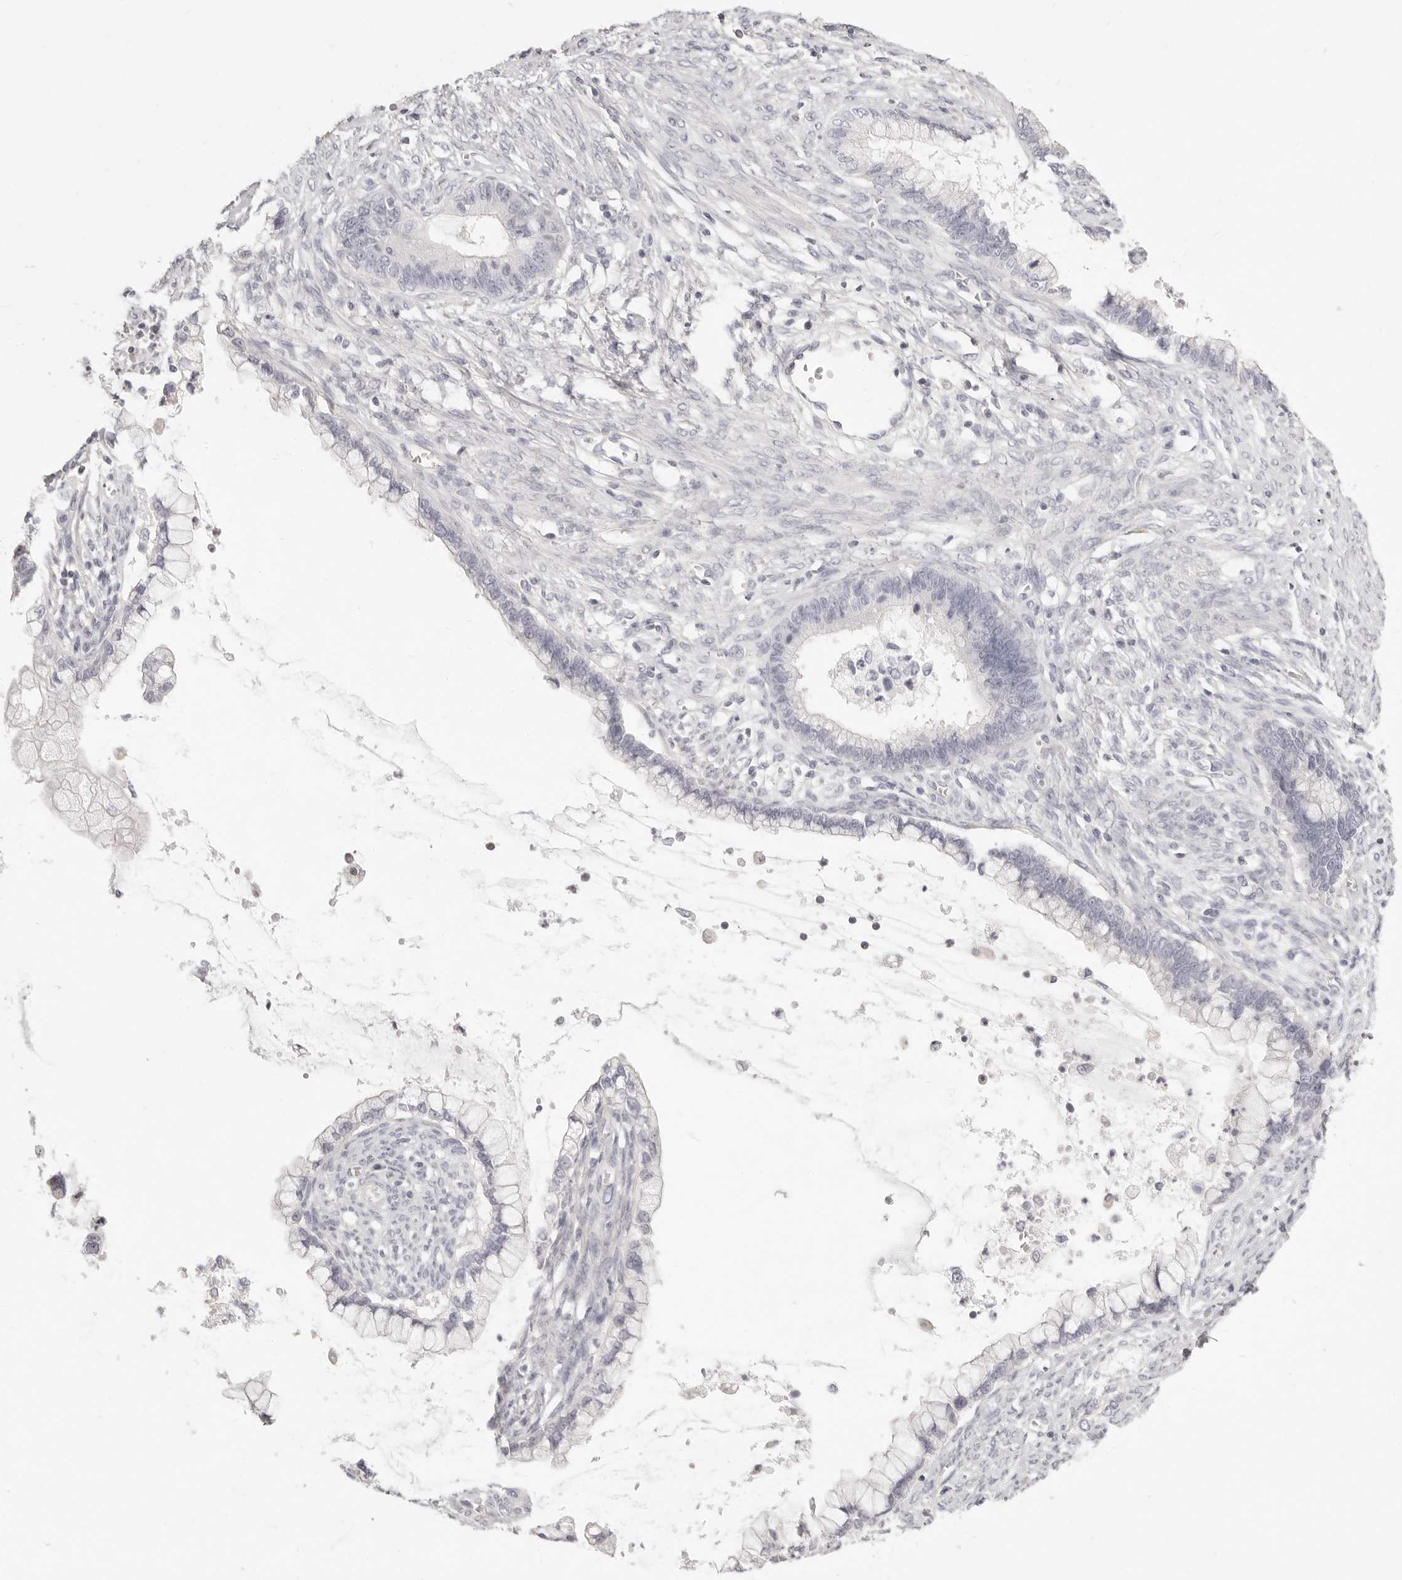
{"staining": {"intensity": "negative", "quantity": "none", "location": "none"}, "tissue": "cervical cancer", "cell_type": "Tumor cells", "image_type": "cancer", "snomed": [{"axis": "morphology", "description": "Adenocarcinoma, NOS"}, {"axis": "topography", "description": "Cervix"}], "caption": "IHC of adenocarcinoma (cervical) displays no expression in tumor cells.", "gene": "FABP1", "patient": {"sex": "female", "age": 44}}